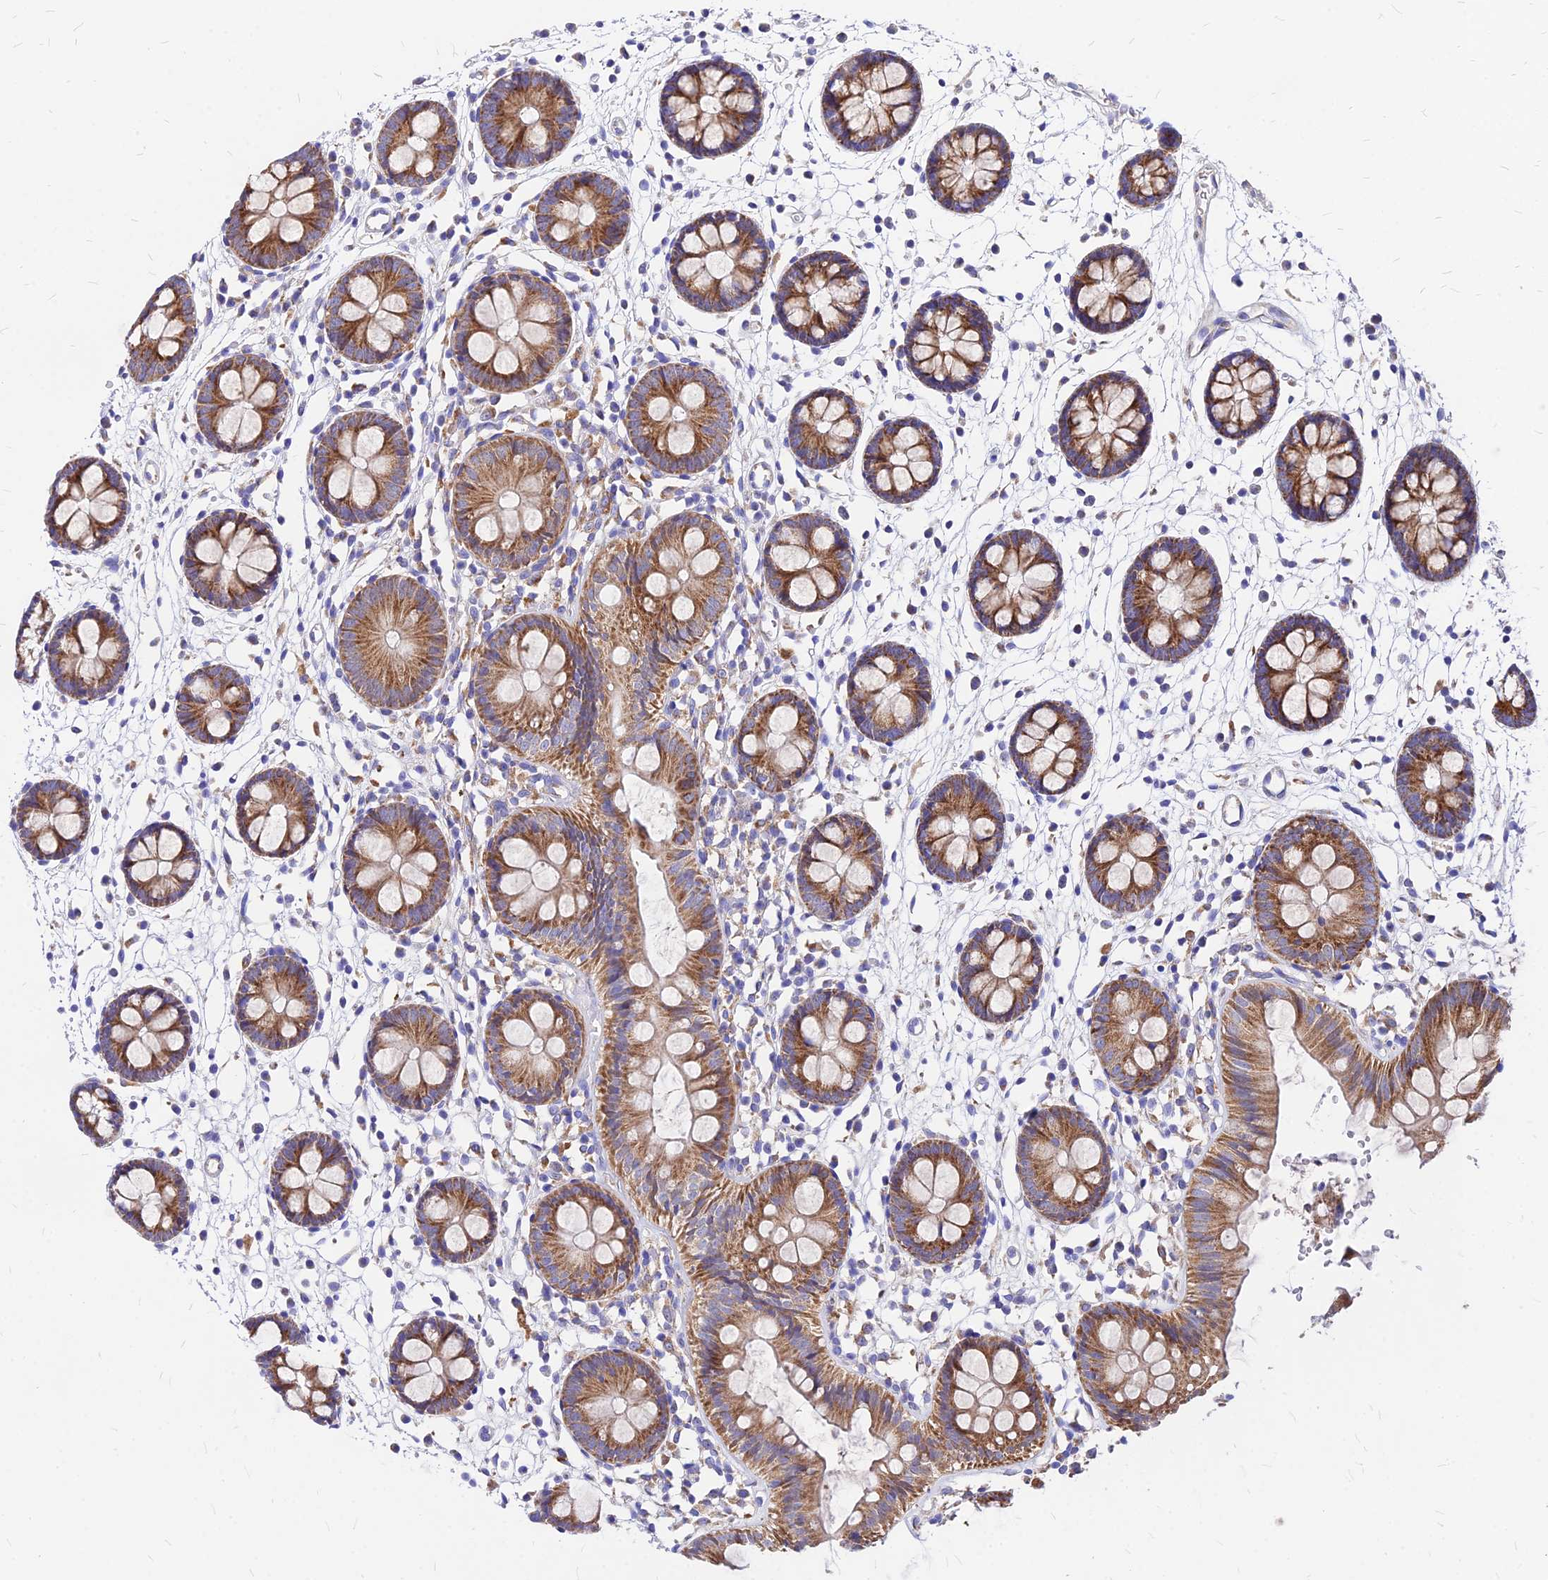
{"staining": {"intensity": "weak", "quantity": ">75%", "location": "cytoplasmic/membranous"}, "tissue": "colon", "cell_type": "Endothelial cells", "image_type": "normal", "snomed": [{"axis": "morphology", "description": "Normal tissue, NOS"}, {"axis": "topography", "description": "Colon"}], "caption": "Immunohistochemical staining of normal colon shows >75% levels of weak cytoplasmic/membranous protein staining in approximately >75% of endothelial cells.", "gene": "MRPL3", "patient": {"sex": "male", "age": 56}}